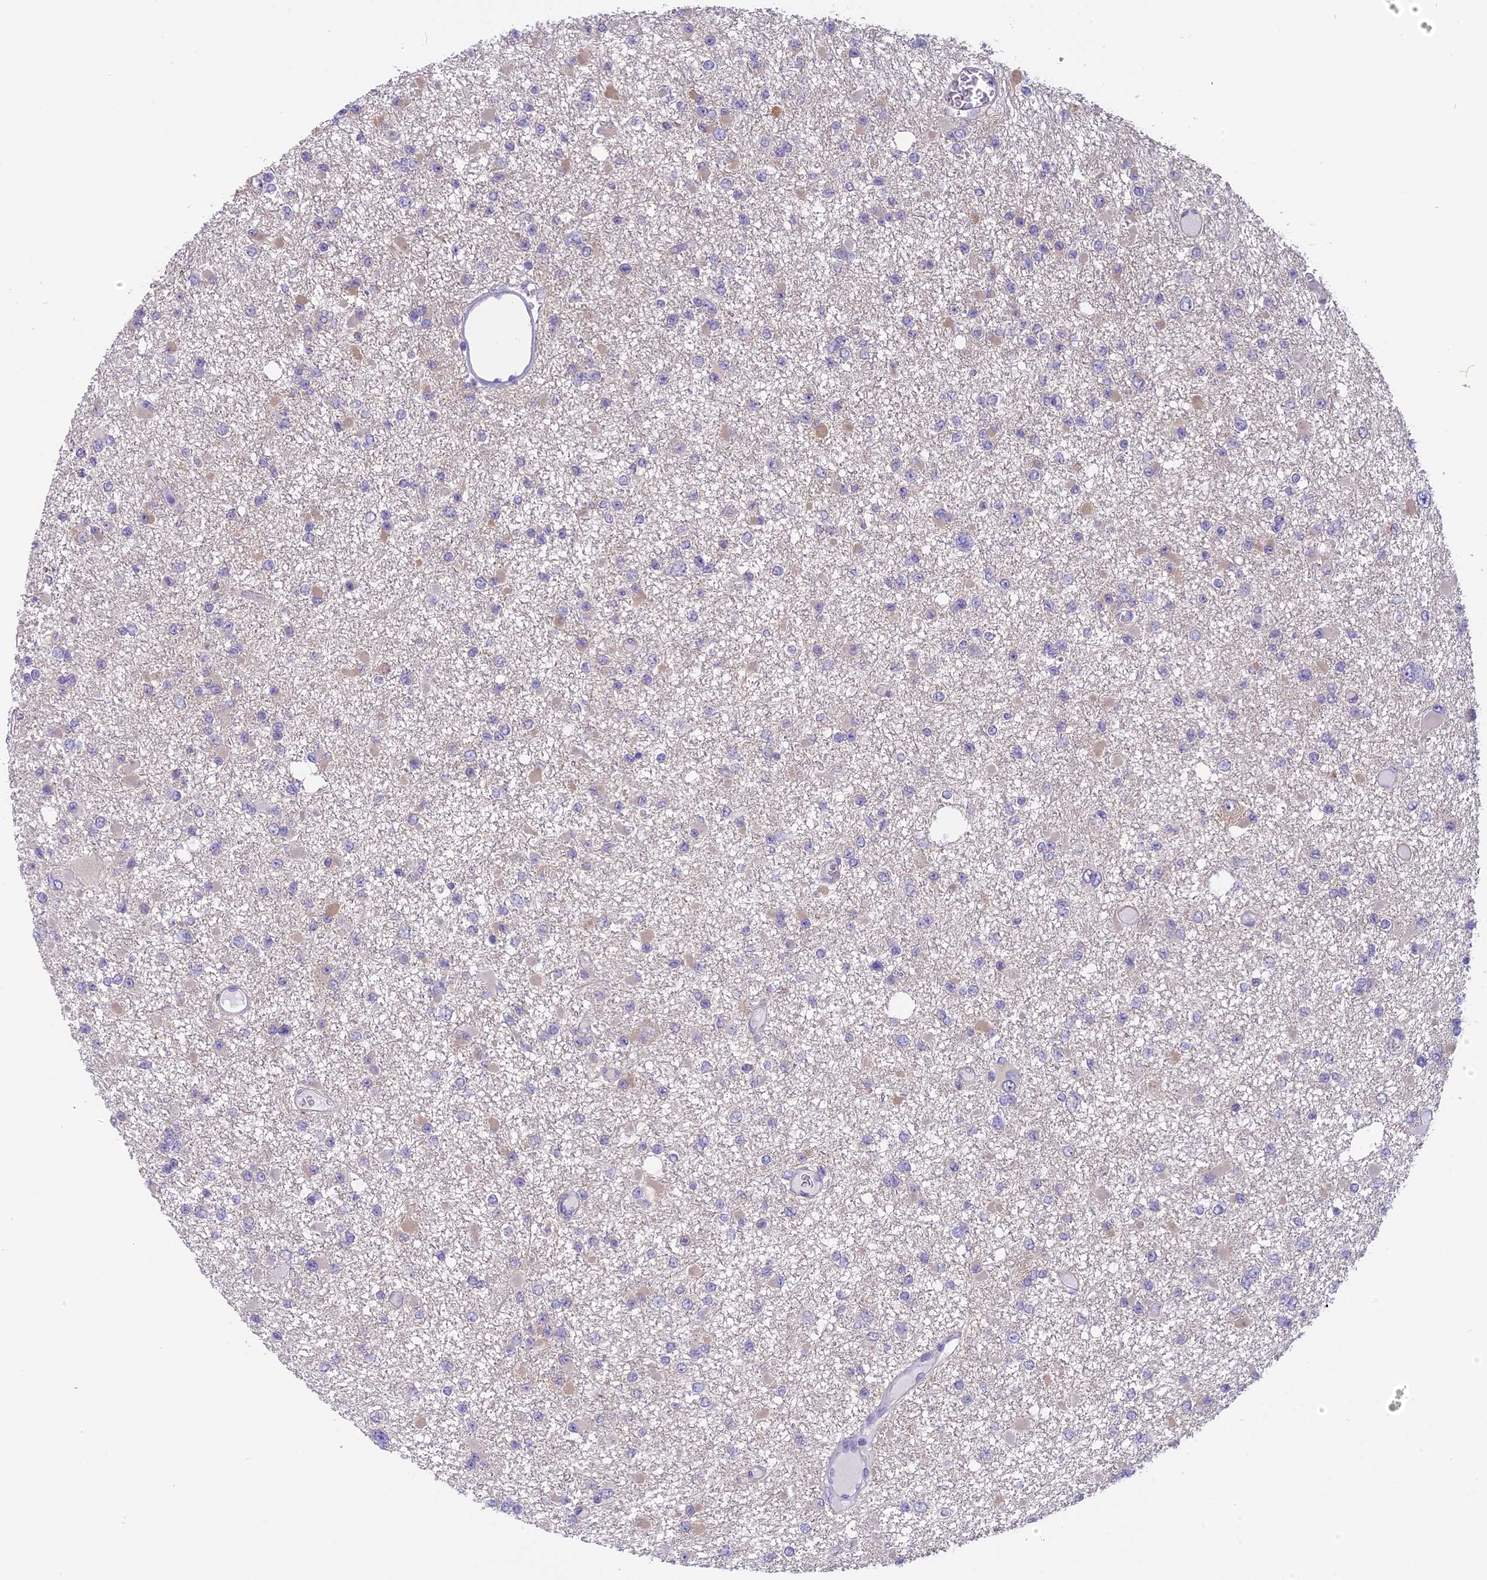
{"staining": {"intensity": "negative", "quantity": "none", "location": "none"}, "tissue": "glioma", "cell_type": "Tumor cells", "image_type": "cancer", "snomed": [{"axis": "morphology", "description": "Glioma, malignant, Low grade"}, {"axis": "topography", "description": "Brain"}], "caption": "Low-grade glioma (malignant) stained for a protein using immunohistochemistry (IHC) exhibits no staining tumor cells.", "gene": "ARHGEF37", "patient": {"sex": "female", "age": 22}}